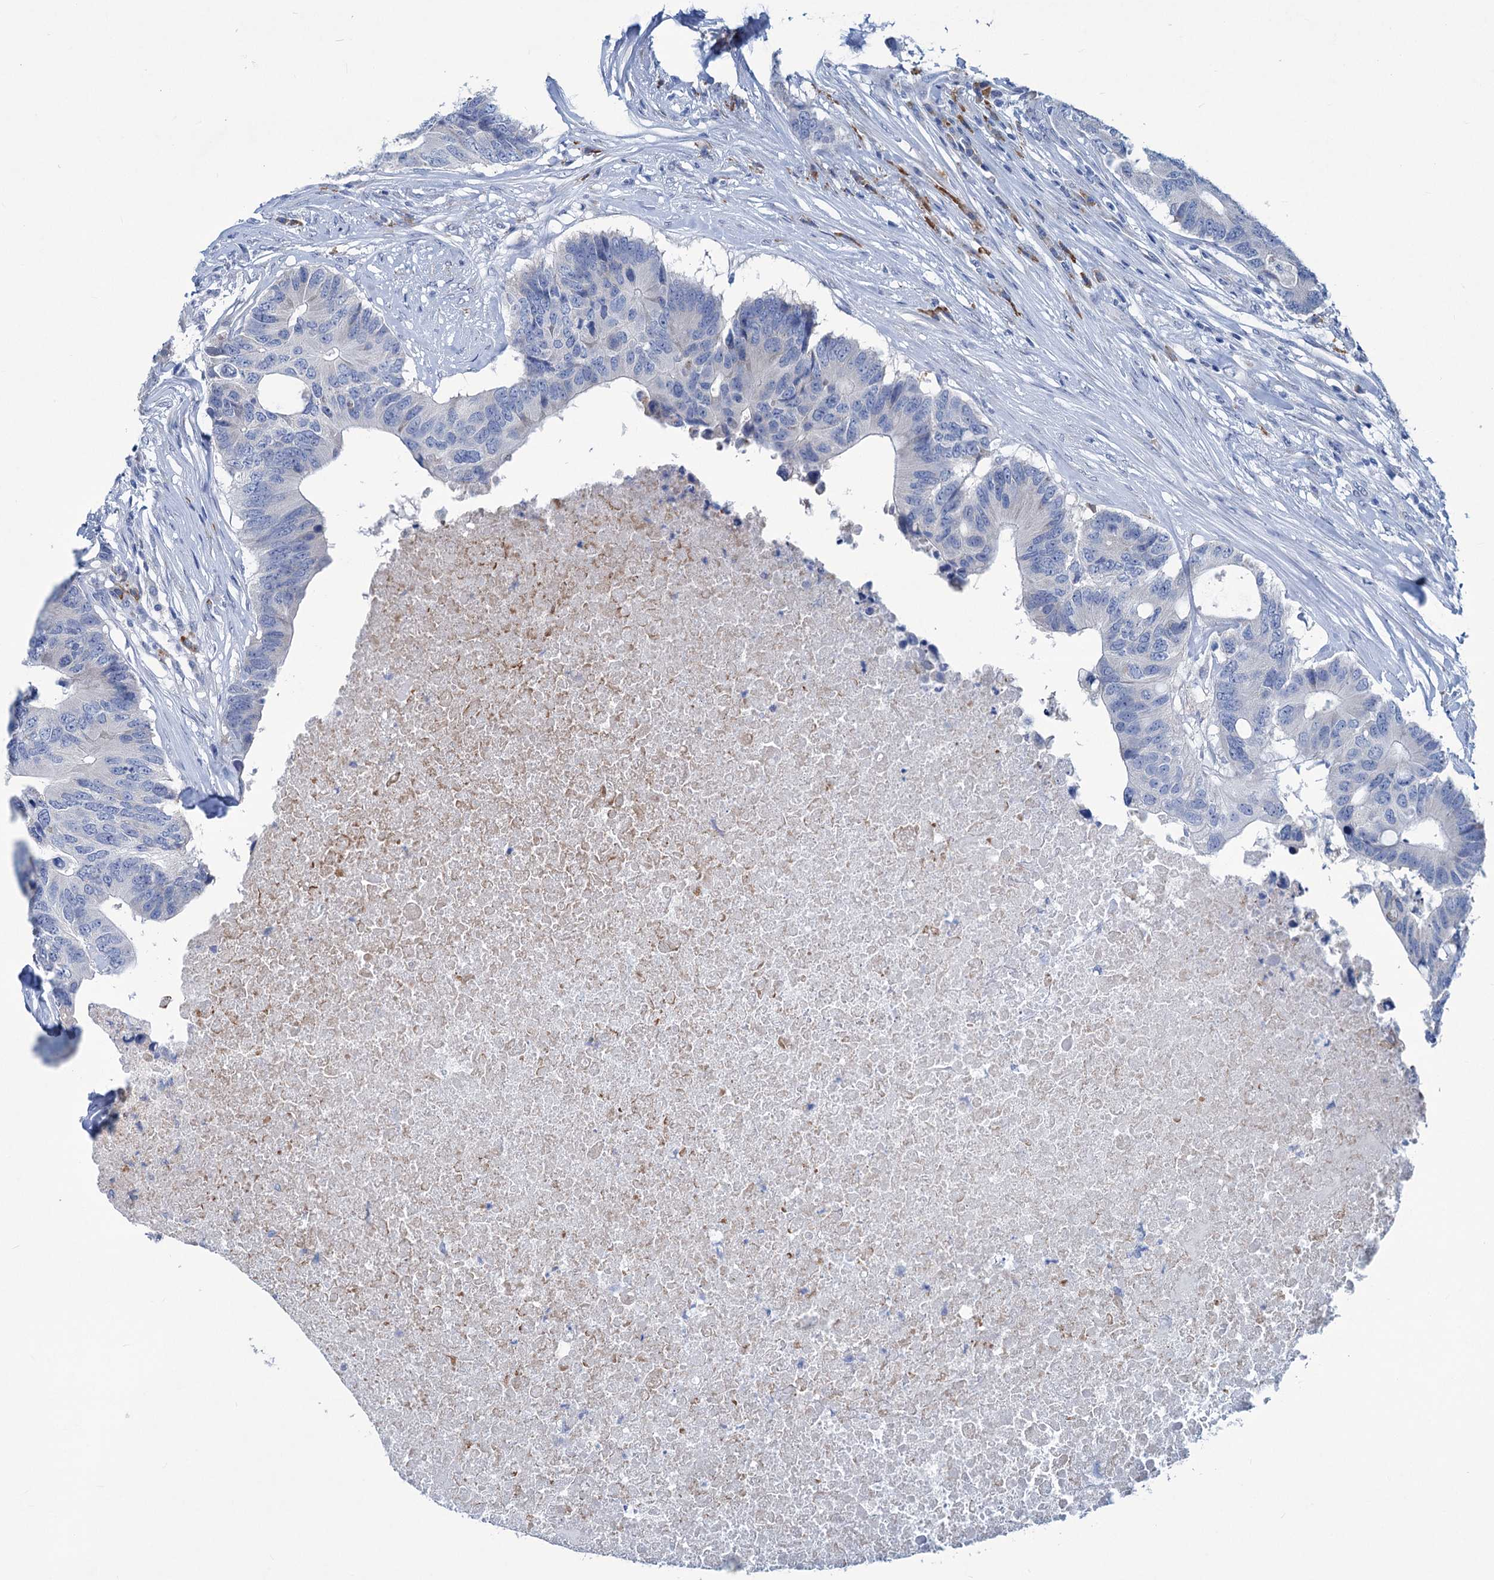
{"staining": {"intensity": "negative", "quantity": "none", "location": "none"}, "tissue": "colorectal cancer", "cell_type": "Tumor cells", "image_type": "cancer", "snomed": [{"axis": "morphology", "description": "Adenocarcinoma, NOS"}, {"axis": "topography", "description": "Colon"}], "caption": "This is an IHC histopathology image of adenocarcinoma (colorectal). There is no staining in tumor cells.", "gene": "NEU3", "patient": {"sex": "male", "age": 71}}